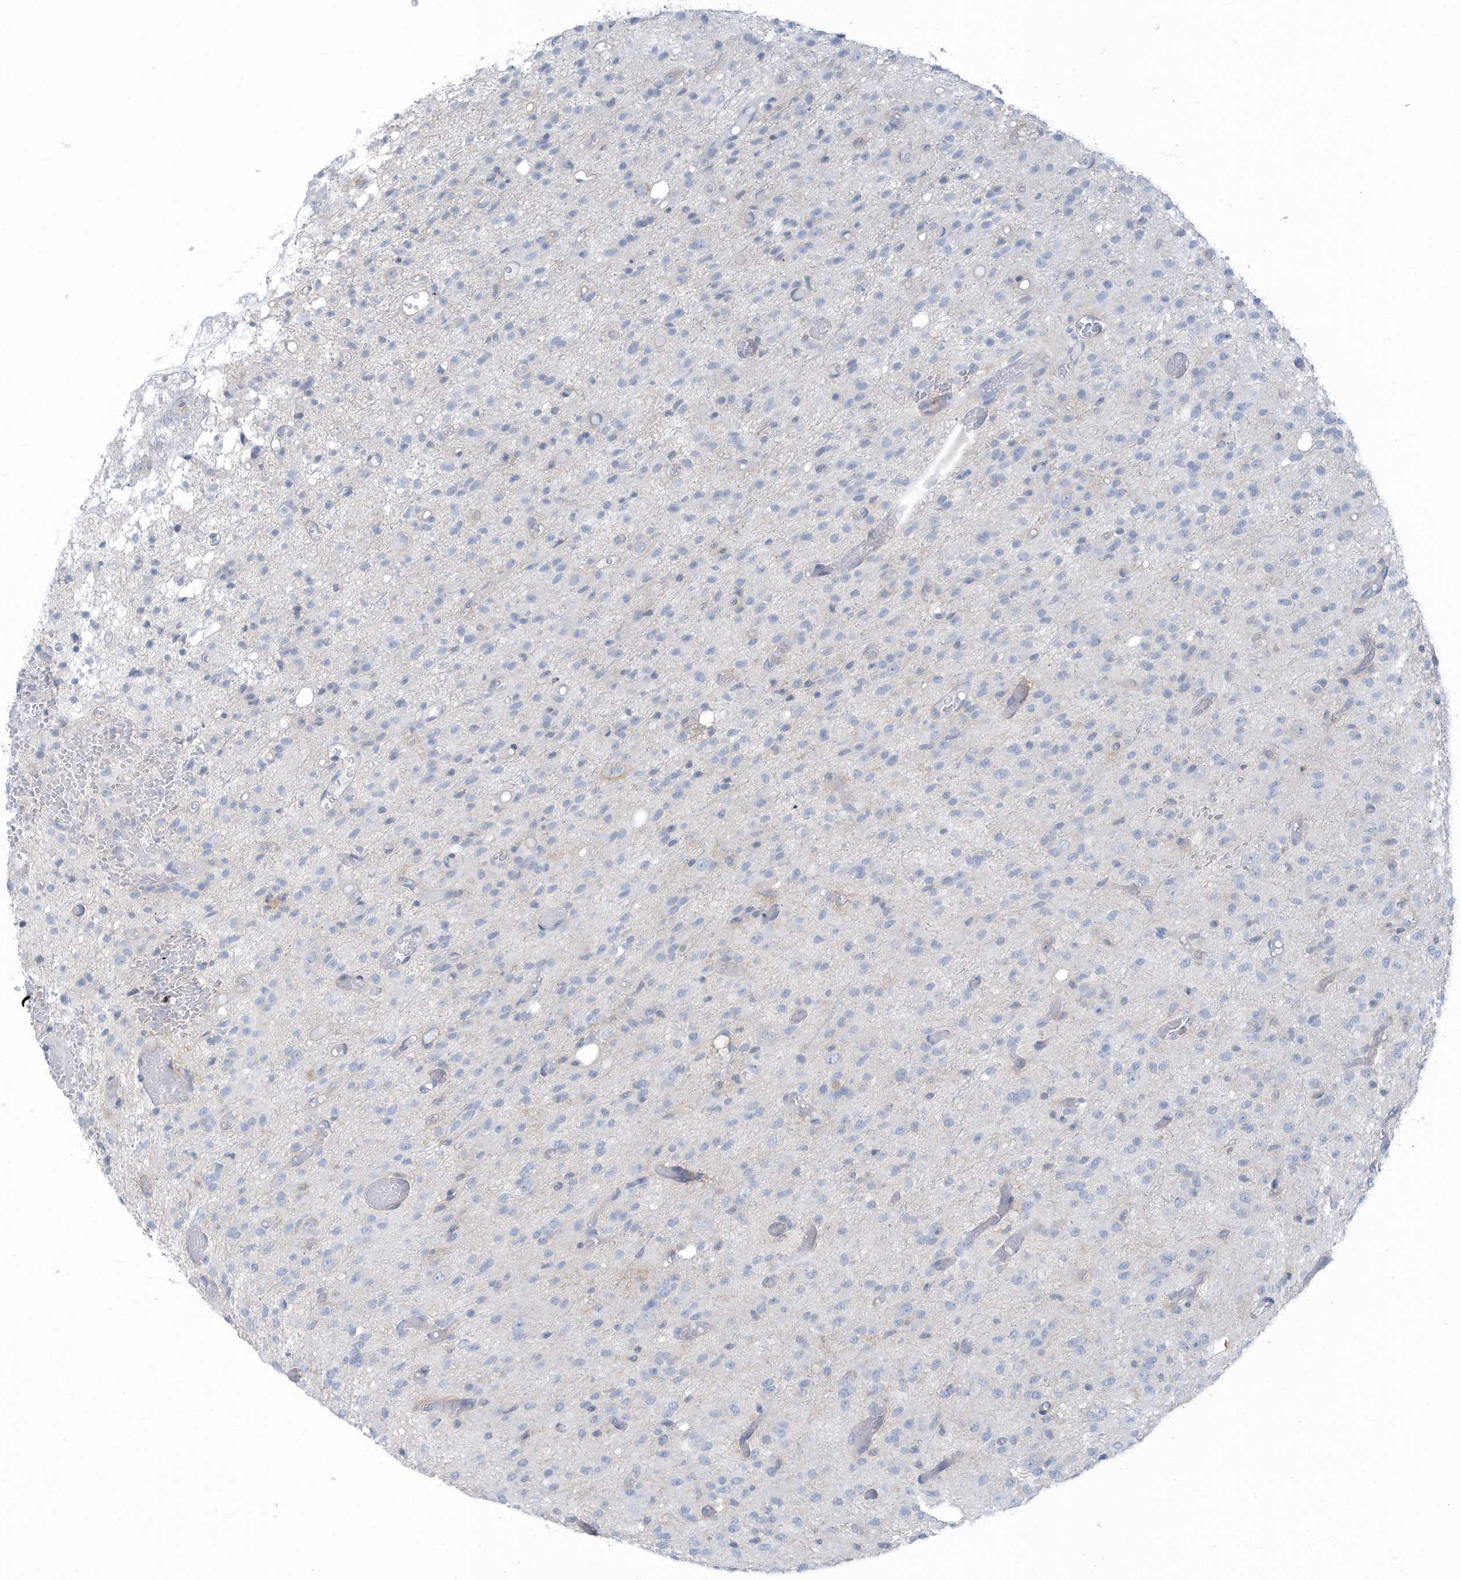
{"staining": {"intensity": "negative", "quantity": "none", "location": "none"}, "tissue": "glioma", "cell_type": "Tumor cells", "image_type": "cancer", "snomed": [{"axis": "morphology", "description": "Glioma, malignant, High grade"}, {"axis": "topography", "description": "Brain"}], "caption": "There is no significant positivity in tumor cells of high-grade glioma (malignant). (DAB immunohistochemistry (IHC), high magnification).", "gene": "ZNF846", "patient": {"sex": "female", "age": 59}}